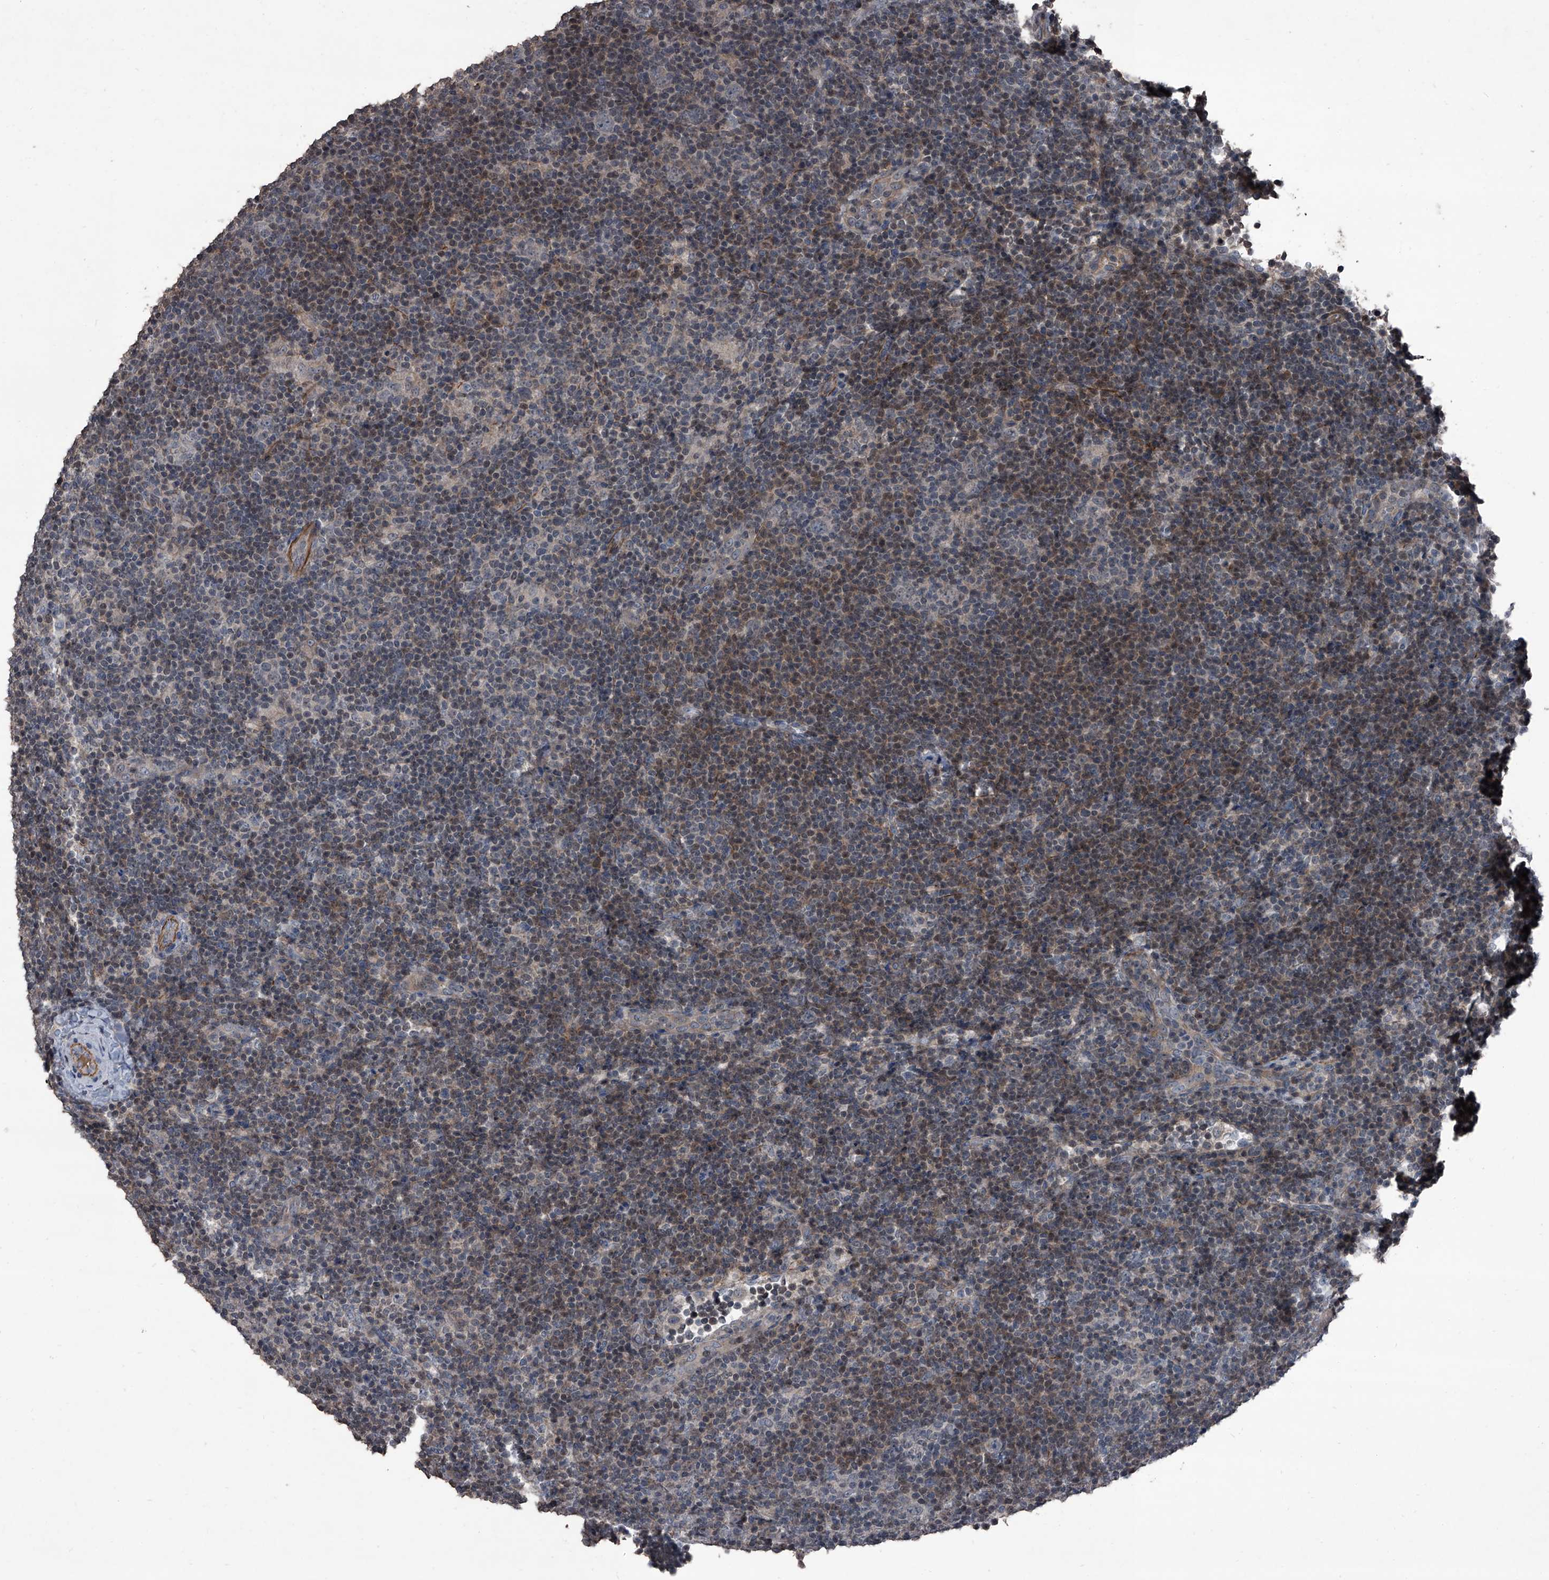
{"staining": {"intensity": "negative", "quantity": "none", "location": "none"}, "tissue": "lymphoma", "cell_type": "Tumor cells", "image_type": "cancer", "snomed": [{"axis": "morphology", "description": "Hodgkin's disease, NOS"}, {"axis": "topography", "description": "Lymph node"}], "caption": "IHC of Hodgkin's disease displays no positivity in tumor cells.", "gene": "OARD1", "patient": {"sex": "female", "age": 57}}